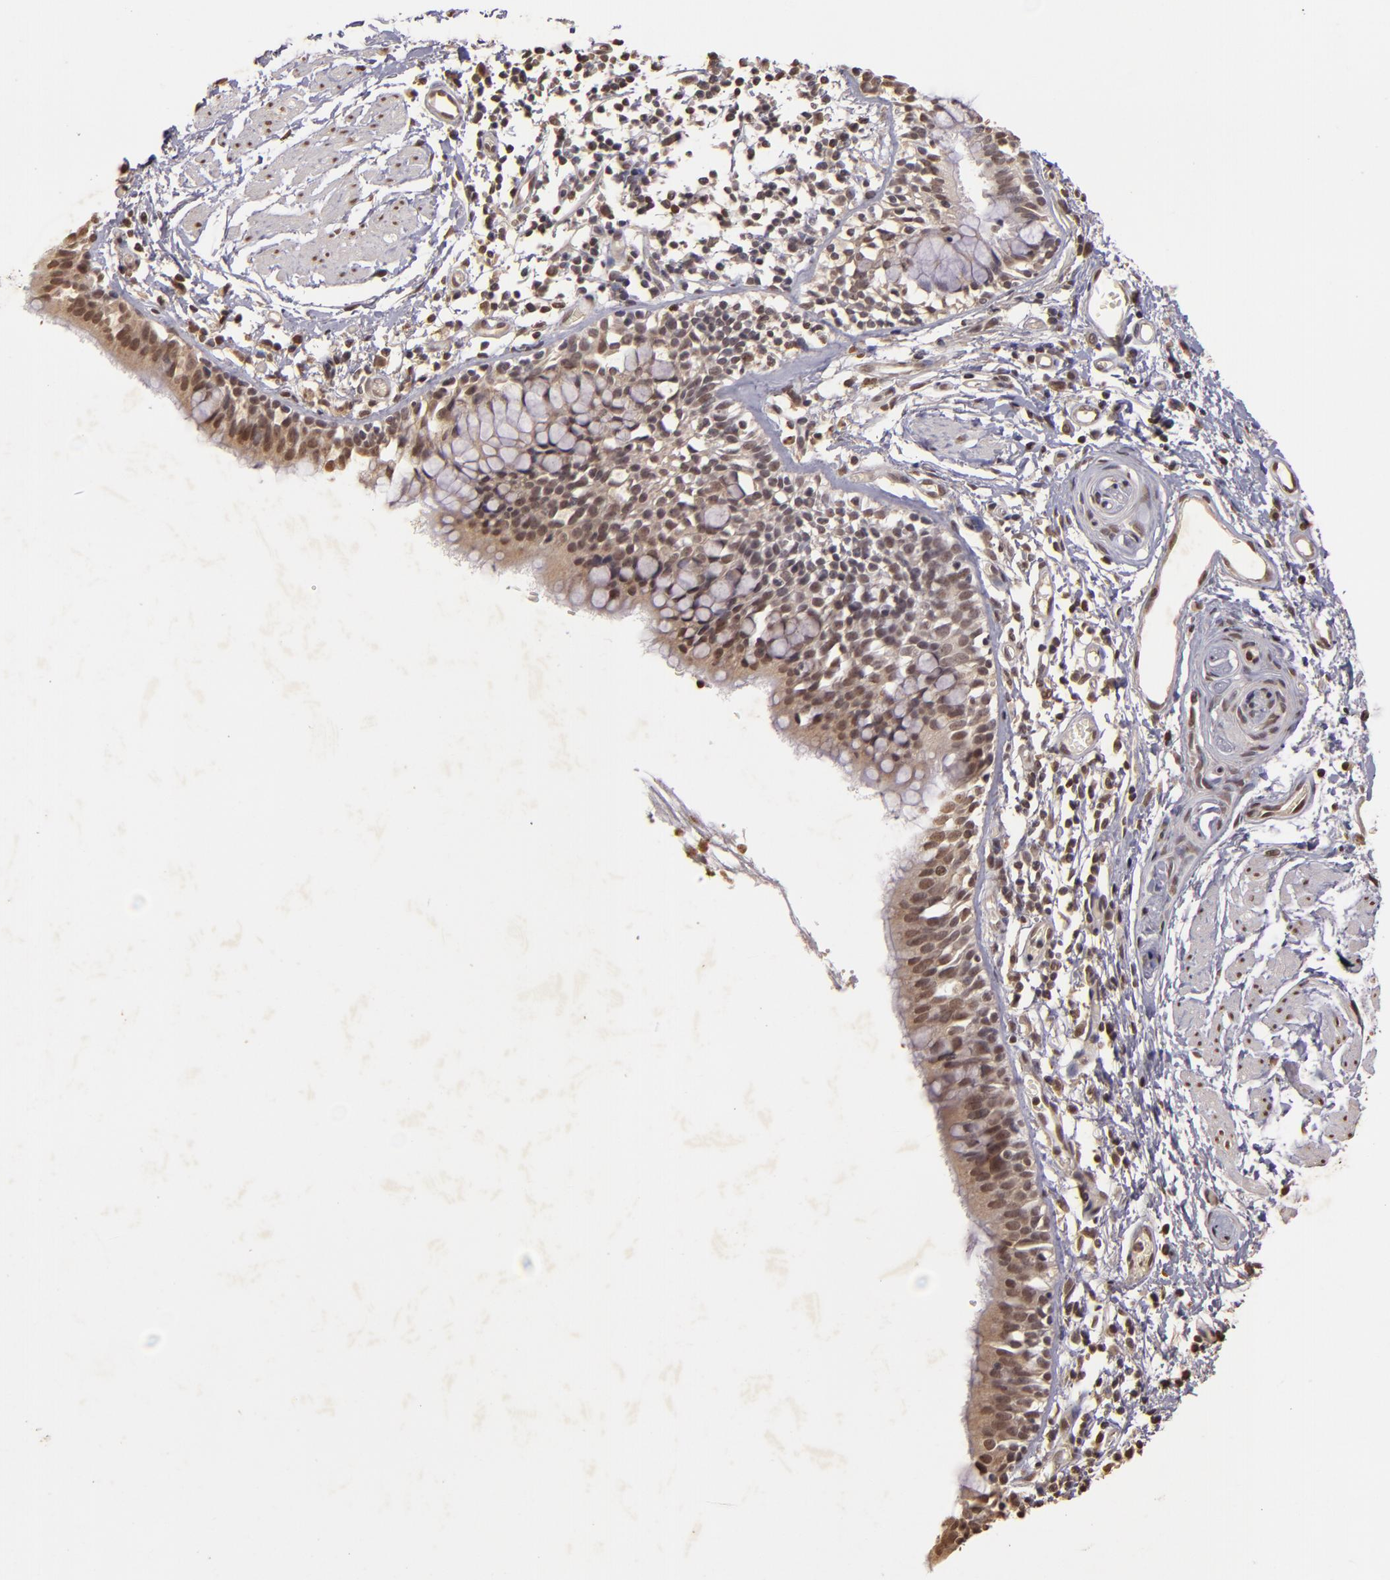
{"staining": {"intensity": "weak", "quantity": ">75%", "location": "cytoplasmic/membranous,nuclear"}, "tissue": "bronchus", "cell_type": "Respiratory epithelial cells", "image_type": "normal", "snomed": [{"axis": "morphology", "description": "Normal tissue, NOS"}, {"axis": "topography", "description": "Lymph node of abdomen"}, {"axis": "topography", "description": "Lymph node of pelvis"}], "caption": "Brown immunohistochemical staining in benign bronchus reveals weak cytoplasmic/membranous,nuclear positivity in approximately >75% of respiratory epithelial cells. (Brightfield microscopy of DAB IHC at high magnification).", "gene": "CUL1", "patient": {"sex": "female", "age": 65}}